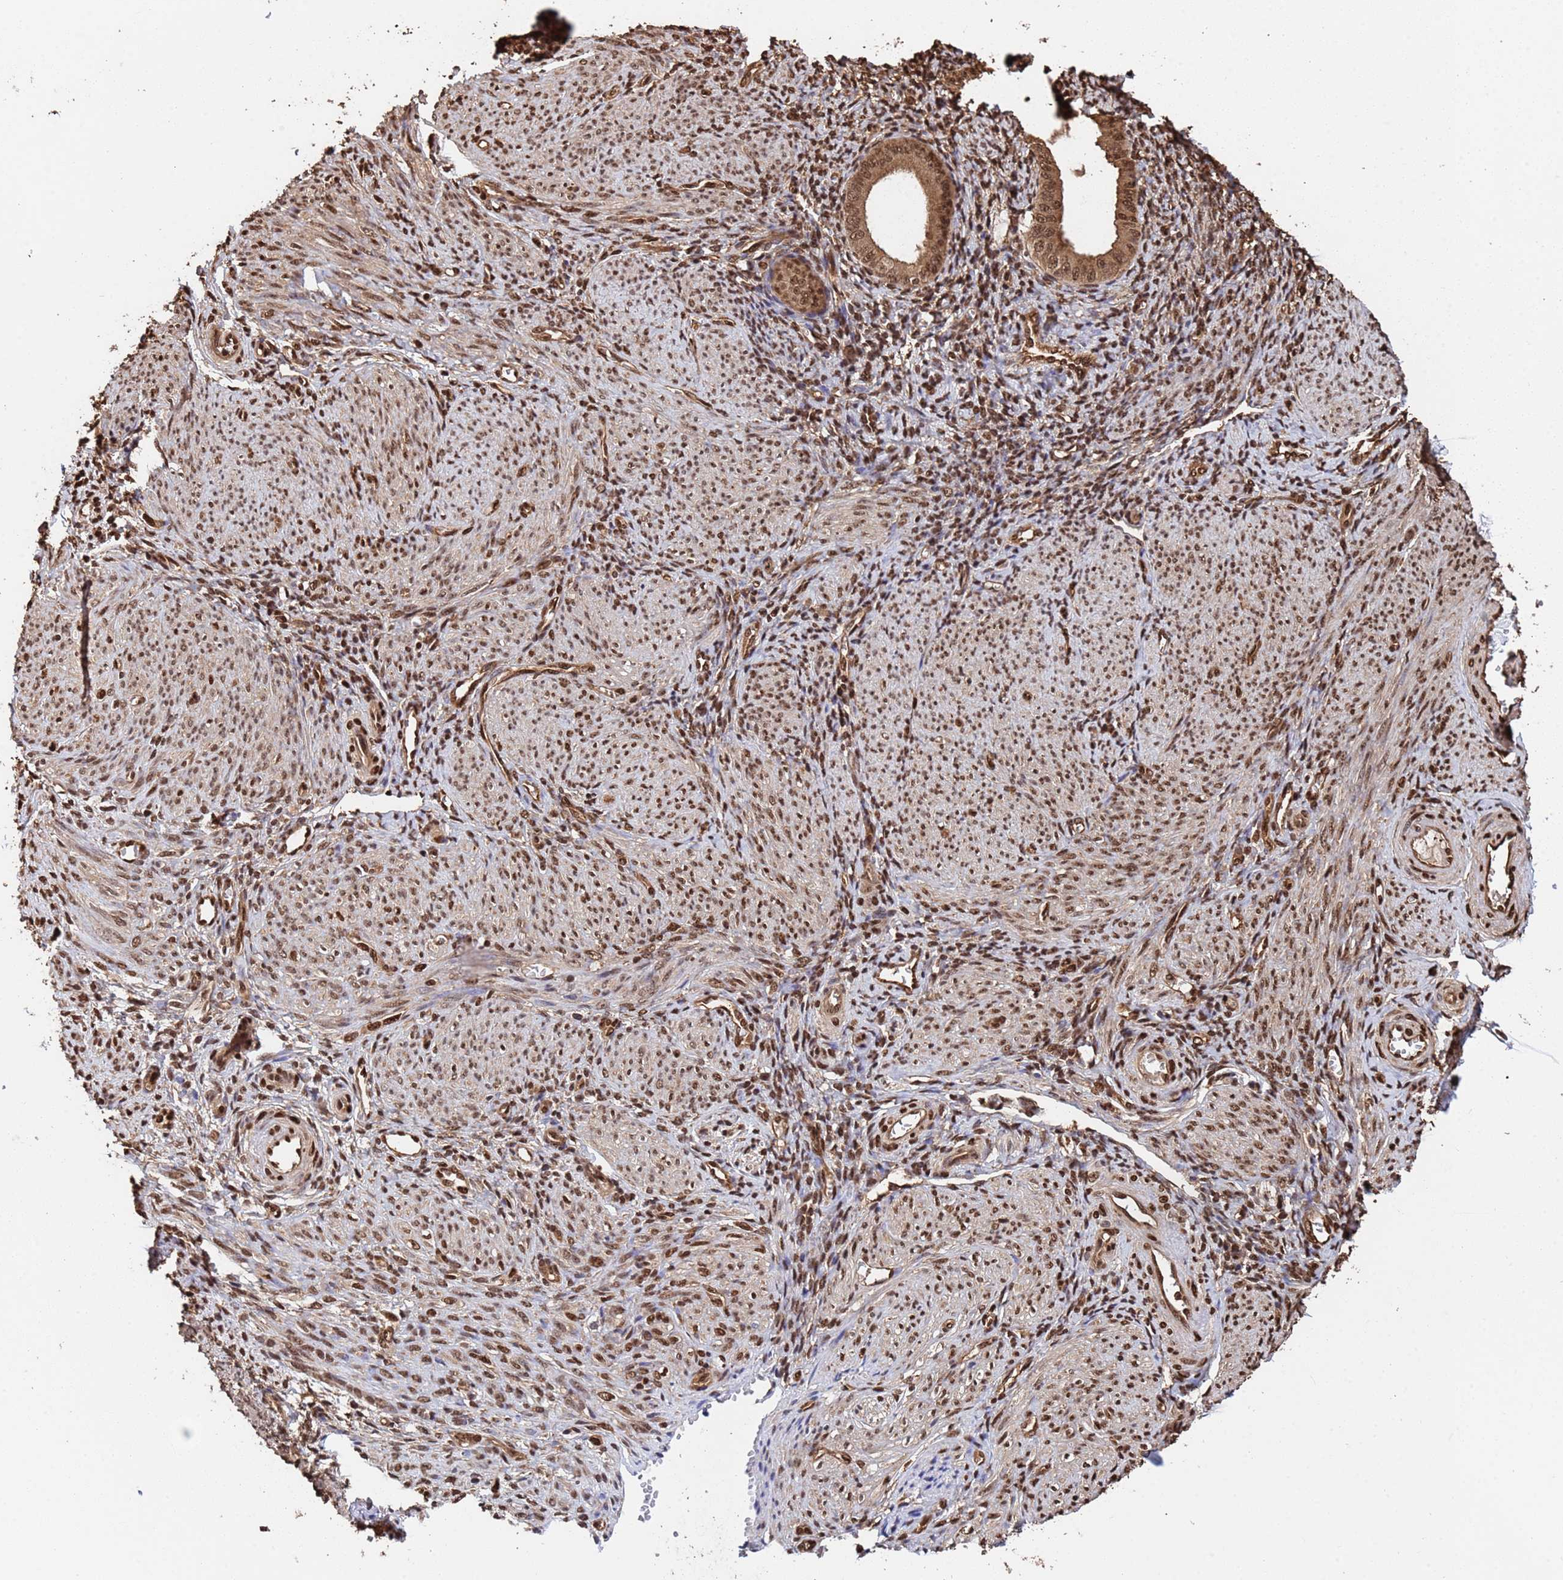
{"staining": {"intensity": "moderate", "quantity": ">75%", "location": "nuclear"}, "tissue": "endometrium", "cell_type": "Cells in endometrial stroma", "image_type": "normal", "snomed": [{"axis": "morphology", "description": "Normal tissue, NOS"}, {"axis": "topography", "description": "Endometrium"}], "caption": "Moderate nuclear staining is appreciated in about >75% of cells in endometrial stroma in unremarkable endometrium. Using DAB (brown) and hematoxylin (blue) stains, captured at high magnification using brightfield microscopy.", "gene": "SUMO2", "patient": {"sex": "female", "age": 49}}